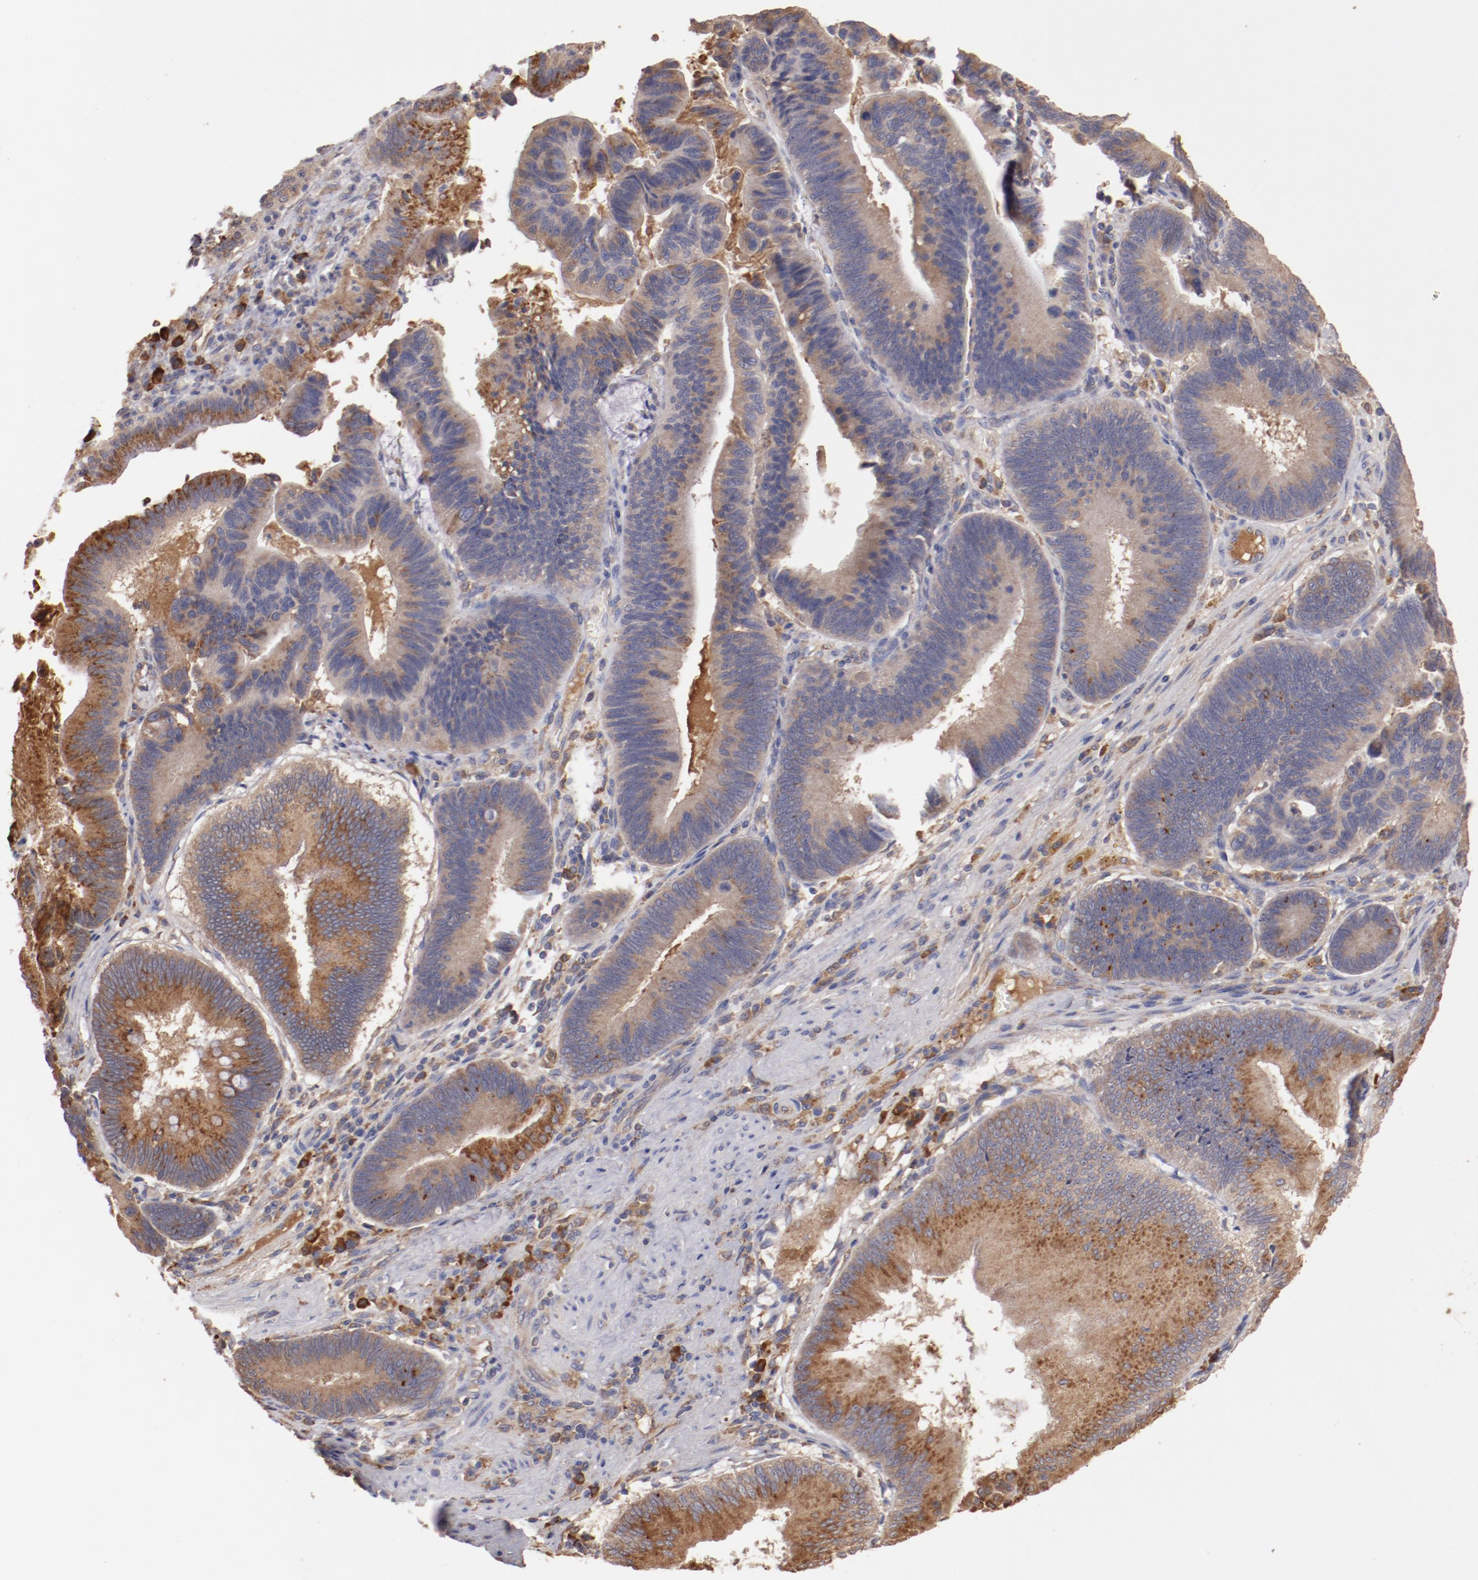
{"staining": {"intensity": "weak", "quantity": ">75%", "location": "cytoplasmic/membranous"}, "tissue": "pancreatic cancer", "cell_type": "Tumor cells", "image_type": "cancer", "snomed": [{"axis": "morphology", "description": "Adenocarcinoma, NOS"}, {"axis": "topography", "description": "Pancreas"}], "caption": "Immunohistochemical staining of human pancreatic cancer exhibits low levels of weak cytoplasmic/membranous staining in approximately >75% of tumor cells.", "gene": "NFKBIE", "patient": {"sex": "male", "age": 82}}